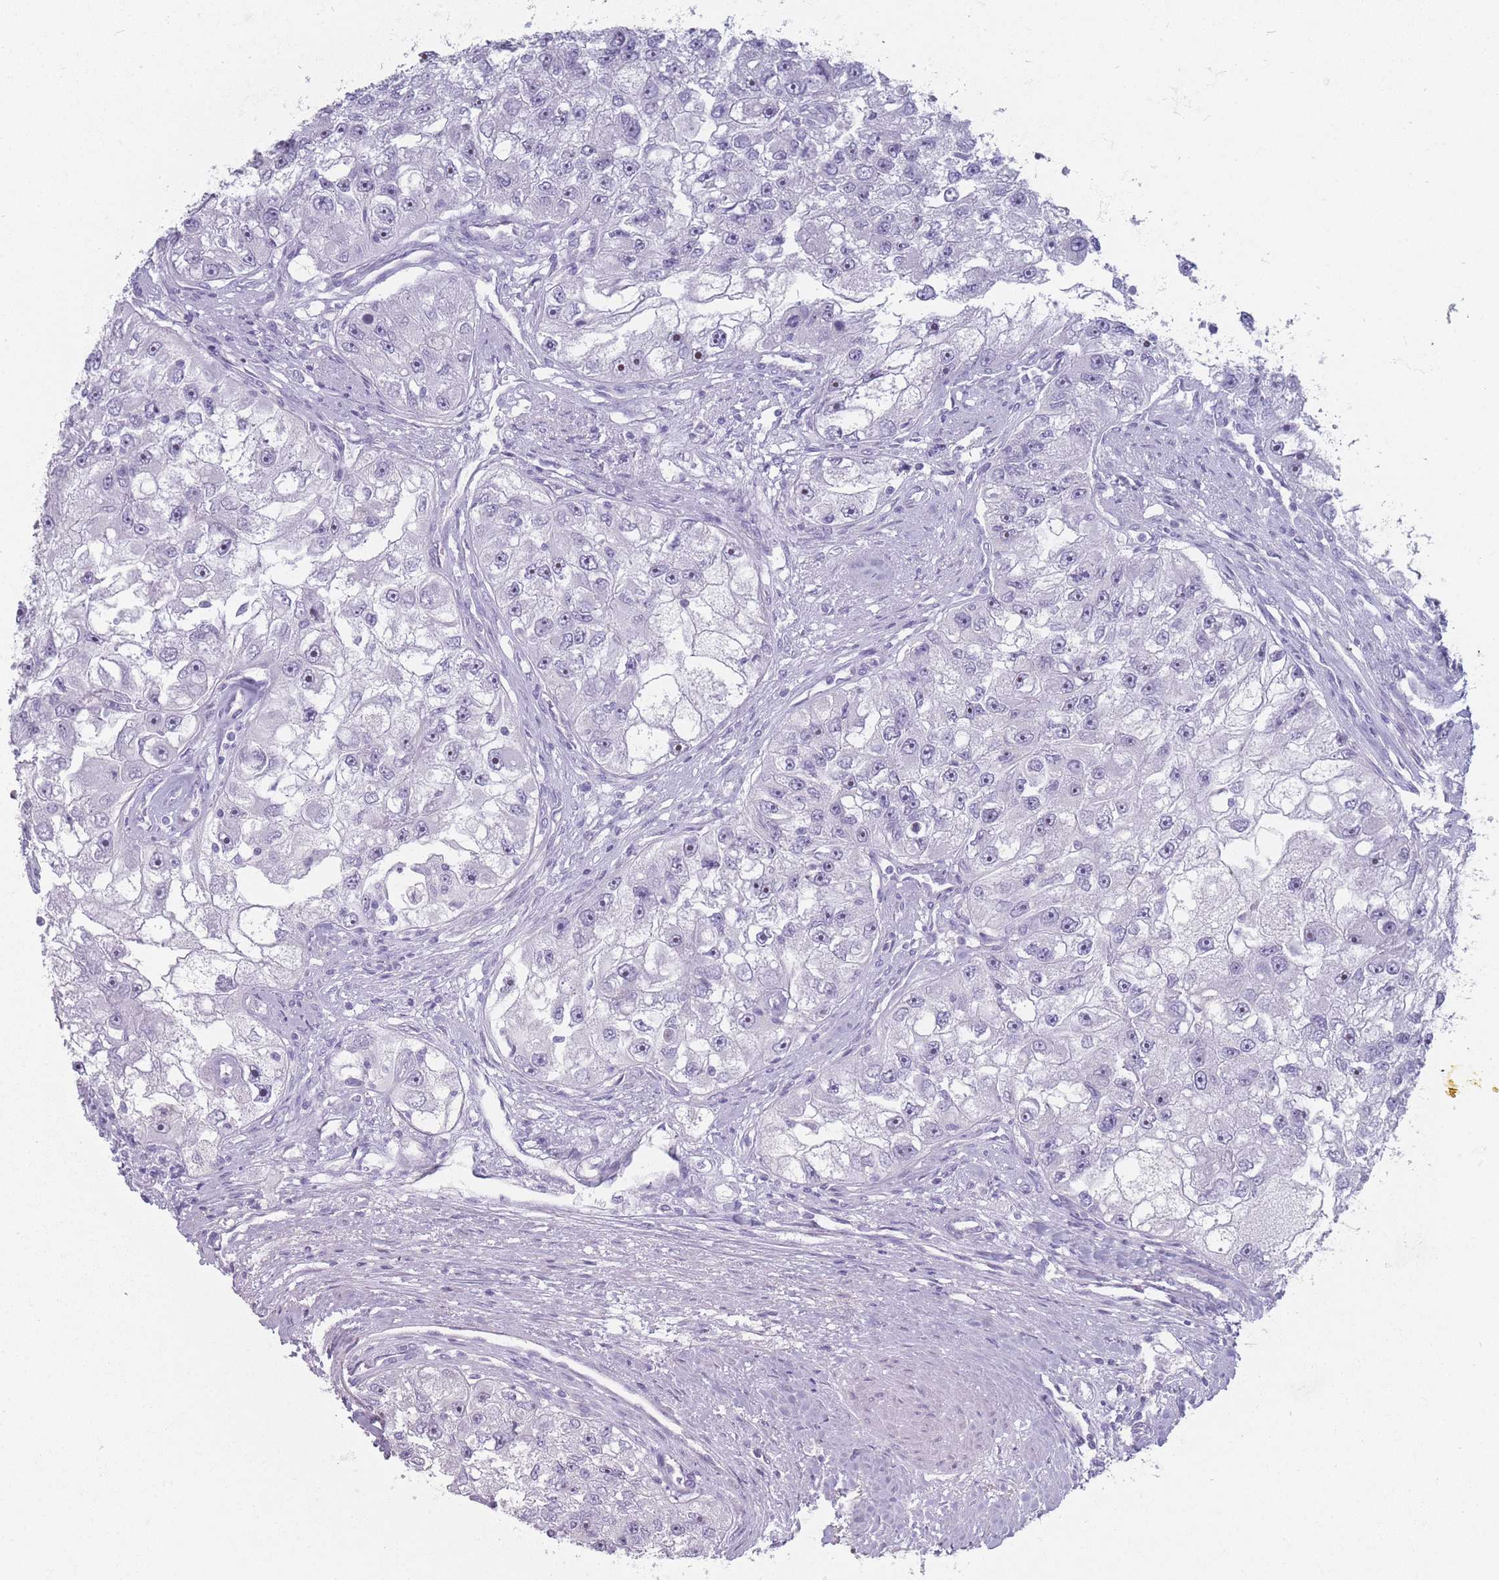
{"staining": {"intensity": "negative", "quantity": "none", "location": "none"}, "tissue": "renal cancer", "cell_type": "Tumor cells", "image_type": "cancer", "snomed": [{"axis": "morphology", "description": "Adenocarcinoma, NOS"}, {"axis": "topography", "description": "Kidney"}], "caption": "DAB (3,3'-diaminobenzidine) immunohistochemical staining of human renal adenocarcinoma exhibits no significant staining in tumor cells. (Stains: DAB (3,3'-diaminobenzidine) IHC with hematoxylin counter stain, Microscopy: brightfield microscopy at high magnification).", "gene": "ROS1", "patient": {"sex": "male", "age": 63}}